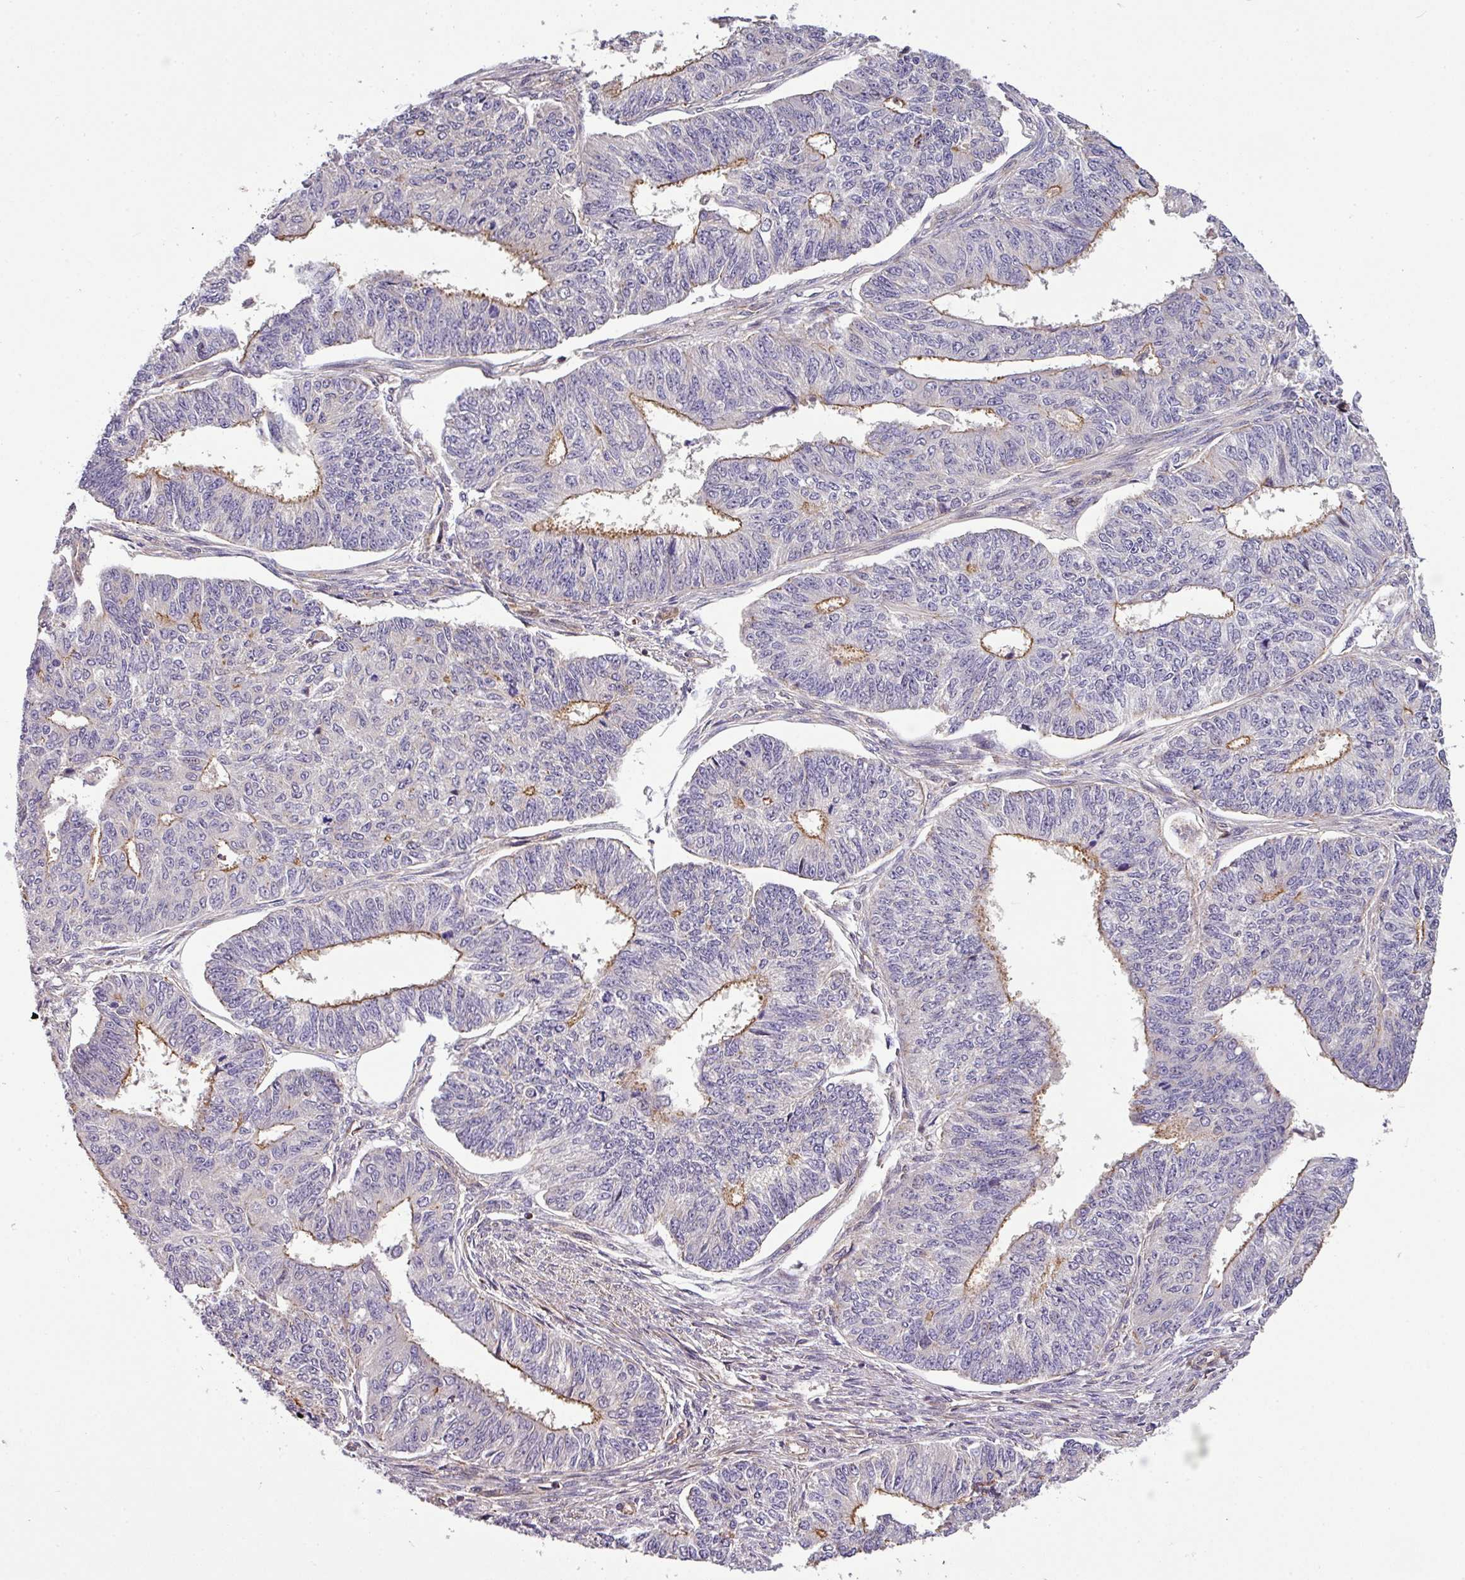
{"staining": {"intensity": "moderate", "quantity": "25%-75%", "location": "cytoplasmic/membranous"}, "tissue": "endometrial cancer", "cell_type": "Tumor cells", "image_type": "cancer", "snomed": [{"axis": "morphology", "description": "Adenocarcinoma, NOS"}, {"axis": "topography", "description": "Endometrium"}], "caption": "The photomicrograph reveals a brown stain indicating the presence of a protein in the cytoplasmic/membranous of tumor cells in endometrial adenocarcinoma. (DAB (3,3'-diaminobenzidine) = brown stain, brightfield microscopy at high magnification).", "gene": "CASS4", "patient": {"sex": "female", "age": 32}}